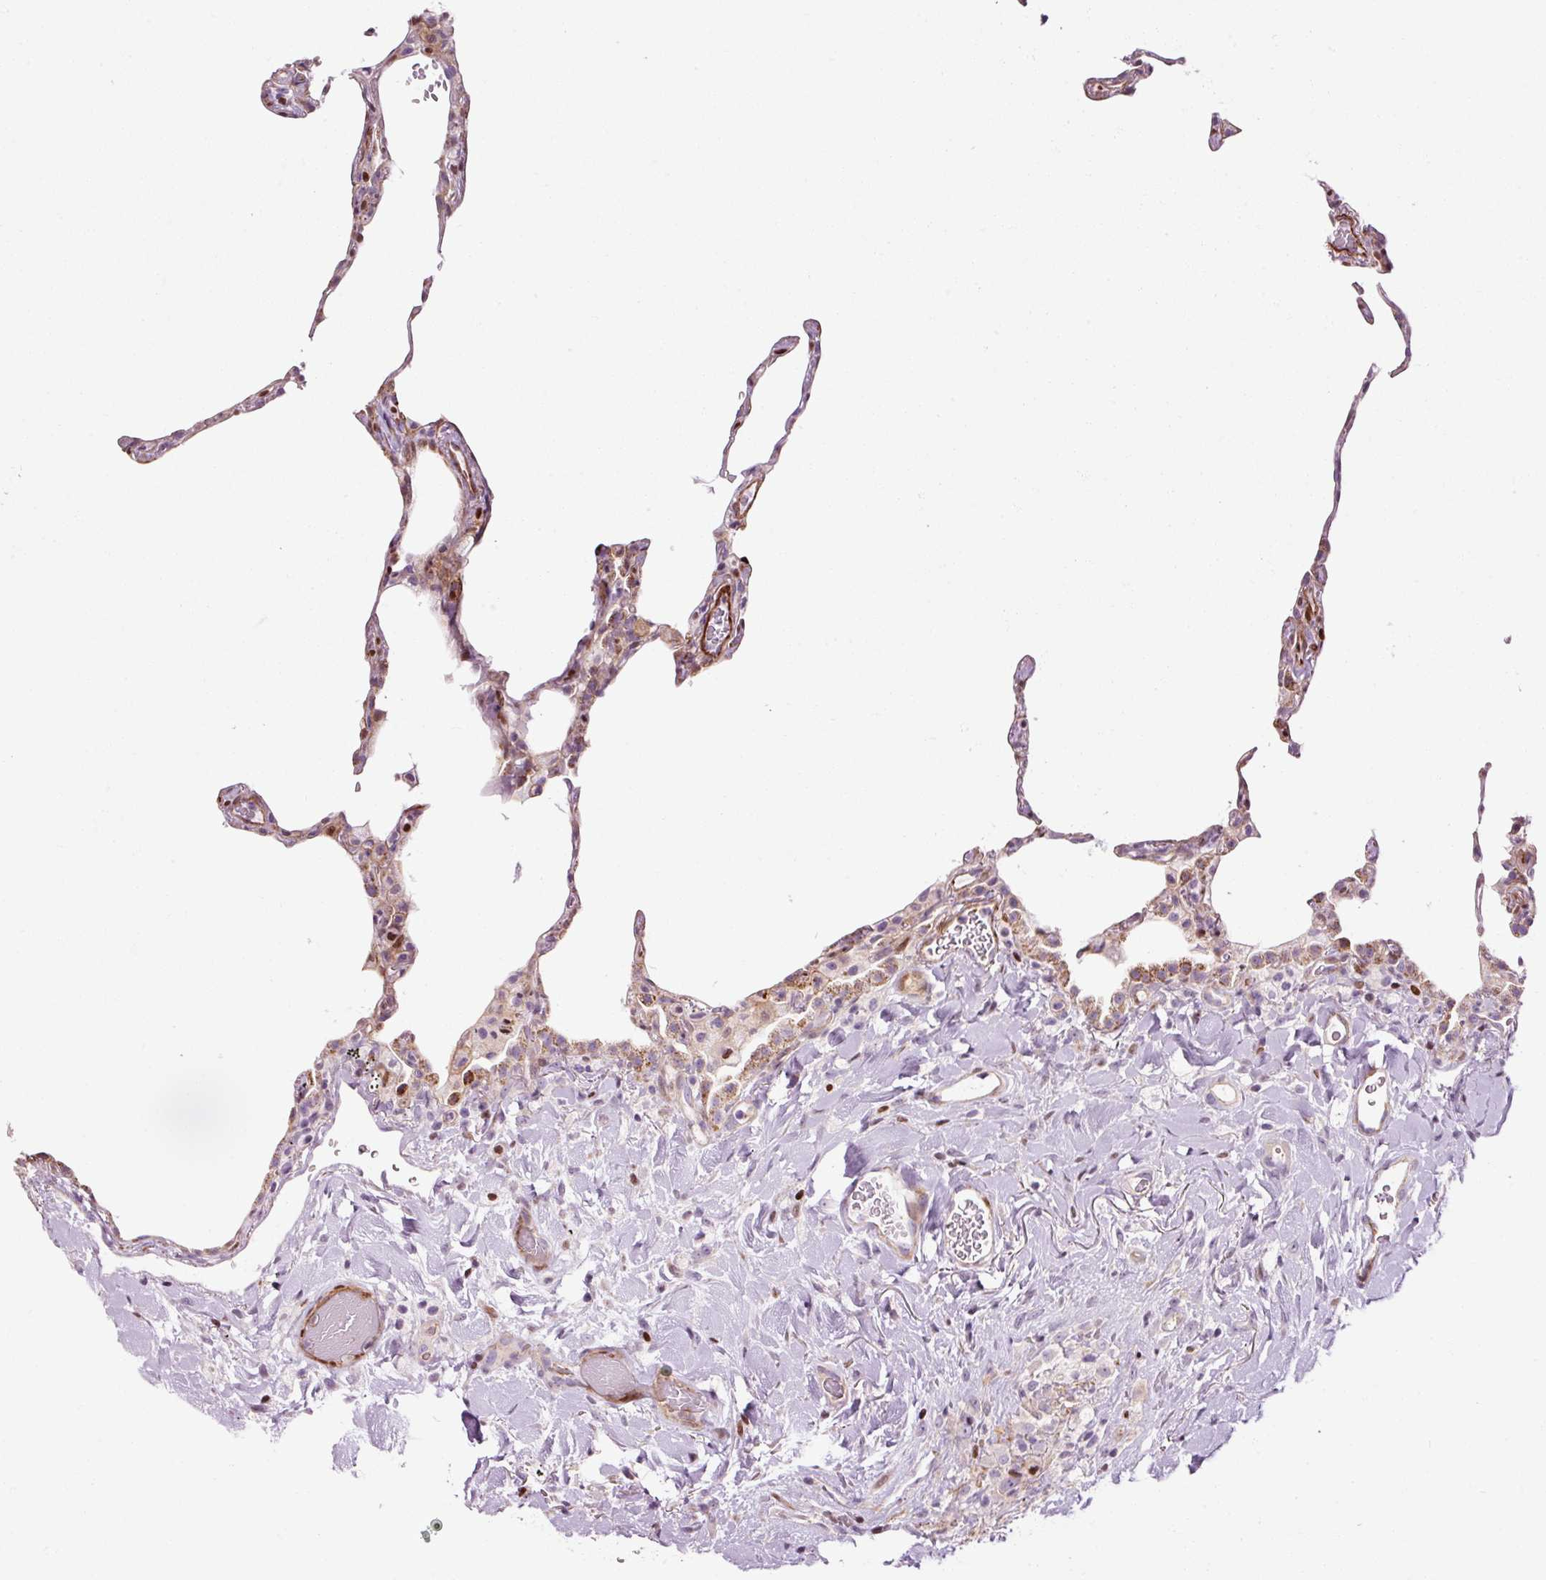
{"staining": {"intensity": "moderate", "quantity": "<25%", "location": "cytoplasmic/membranous,nuclear"}, "tissue": "lung", "cell_type": "Alveolar cells", "image_type": "normal", "snomed": [{"axis": "morphology", "description": "Normal tissue, NOS"}, {"axis": "topography", "description": "Lung"}], "caption": "A photomicrograph of lung stained for a protein exhibits moderate cytoplasmic/membranous,nuclear brown staining in alveolar cells. Immunohistochemistry stains the protein of interest in brown and the nuclei are stained blue.", "gene": "ANKRD20A1", "patient": {"sex": "female", "age": 57}}